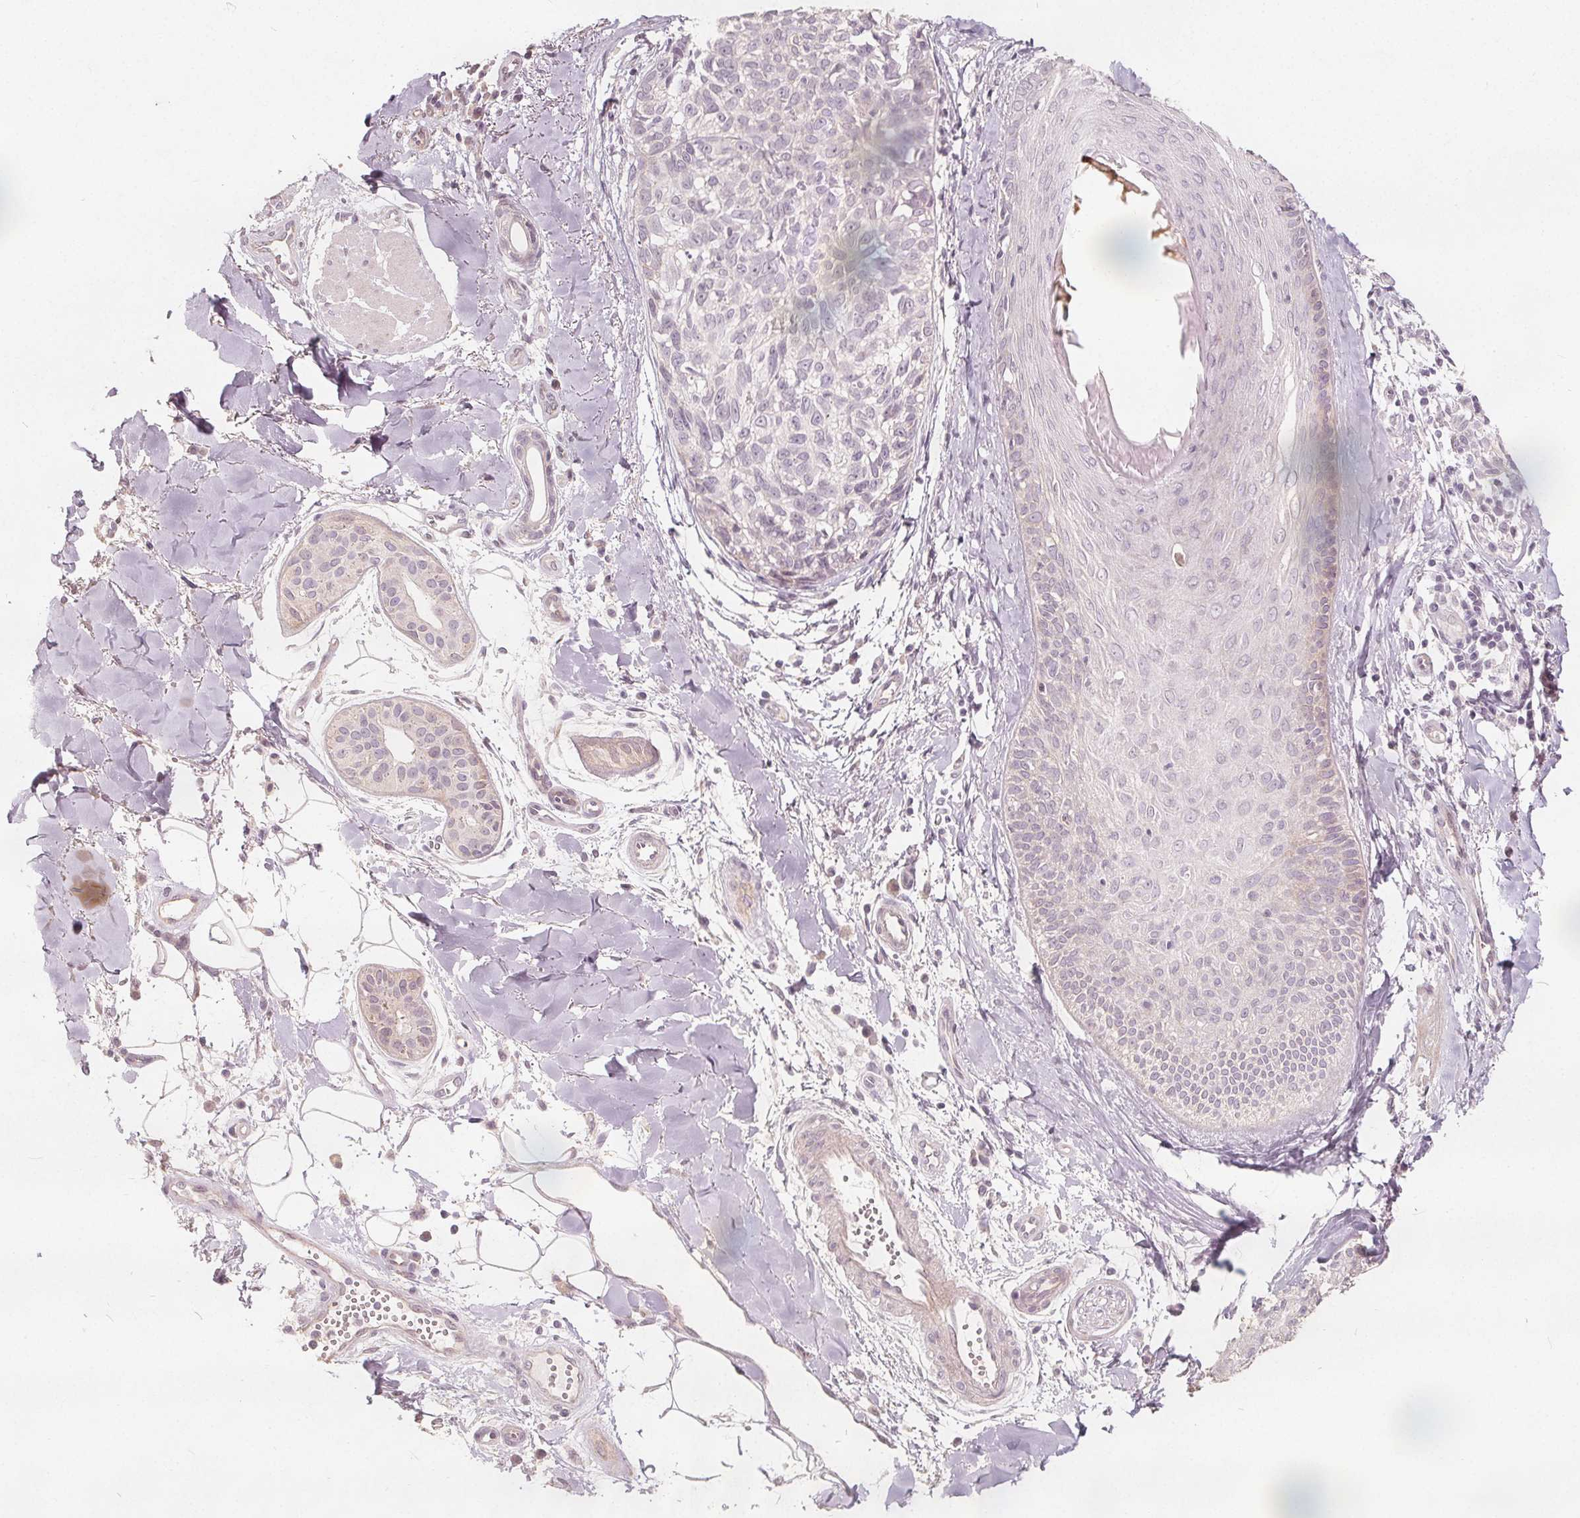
{"staining": {"intensity": "negative", "quantity": "none", "location": "none"}, "tissue": "melanoma", "cell_type": "Tumor cells", "image_type": "cancer", "snomed": [{"axis": "morphology", "description": "Malignant melanoma, NOS"}, {"axis": "topography", "description": "Skin"}], "caption": "Tumor cells are negative for protein expression in human malignant melanoma.", "gene": "PTPRT", "patient": {"sex": "male", "age": 48}}